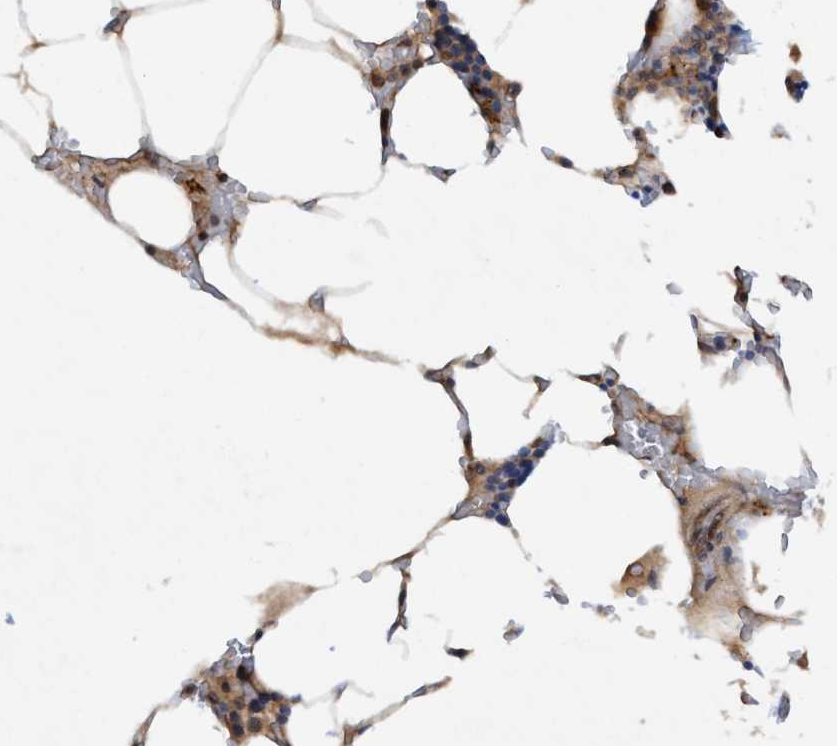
{"staining": {"intensity": "moderate", "quantity": "25%-75%", "location": "cytoplasmic/membranous"}, "tissue": "bone marrow", "cell_type": "Hematopoietic cells", "image_type": "normal", "snomed": [{"axis": "morphology", "description": "Normal tissue, NOS"}, {"axis": "topography", "description": "Bone marrow"}], "caption": "Immunohistochemical staining of normal bone marrow shows medium levels of moderate cytoplasmic/membranous staining in about 25%-75% of hematopoietic cells.", "gene": "TRIM65", "patient": {"sex": "male", "age": 70}}